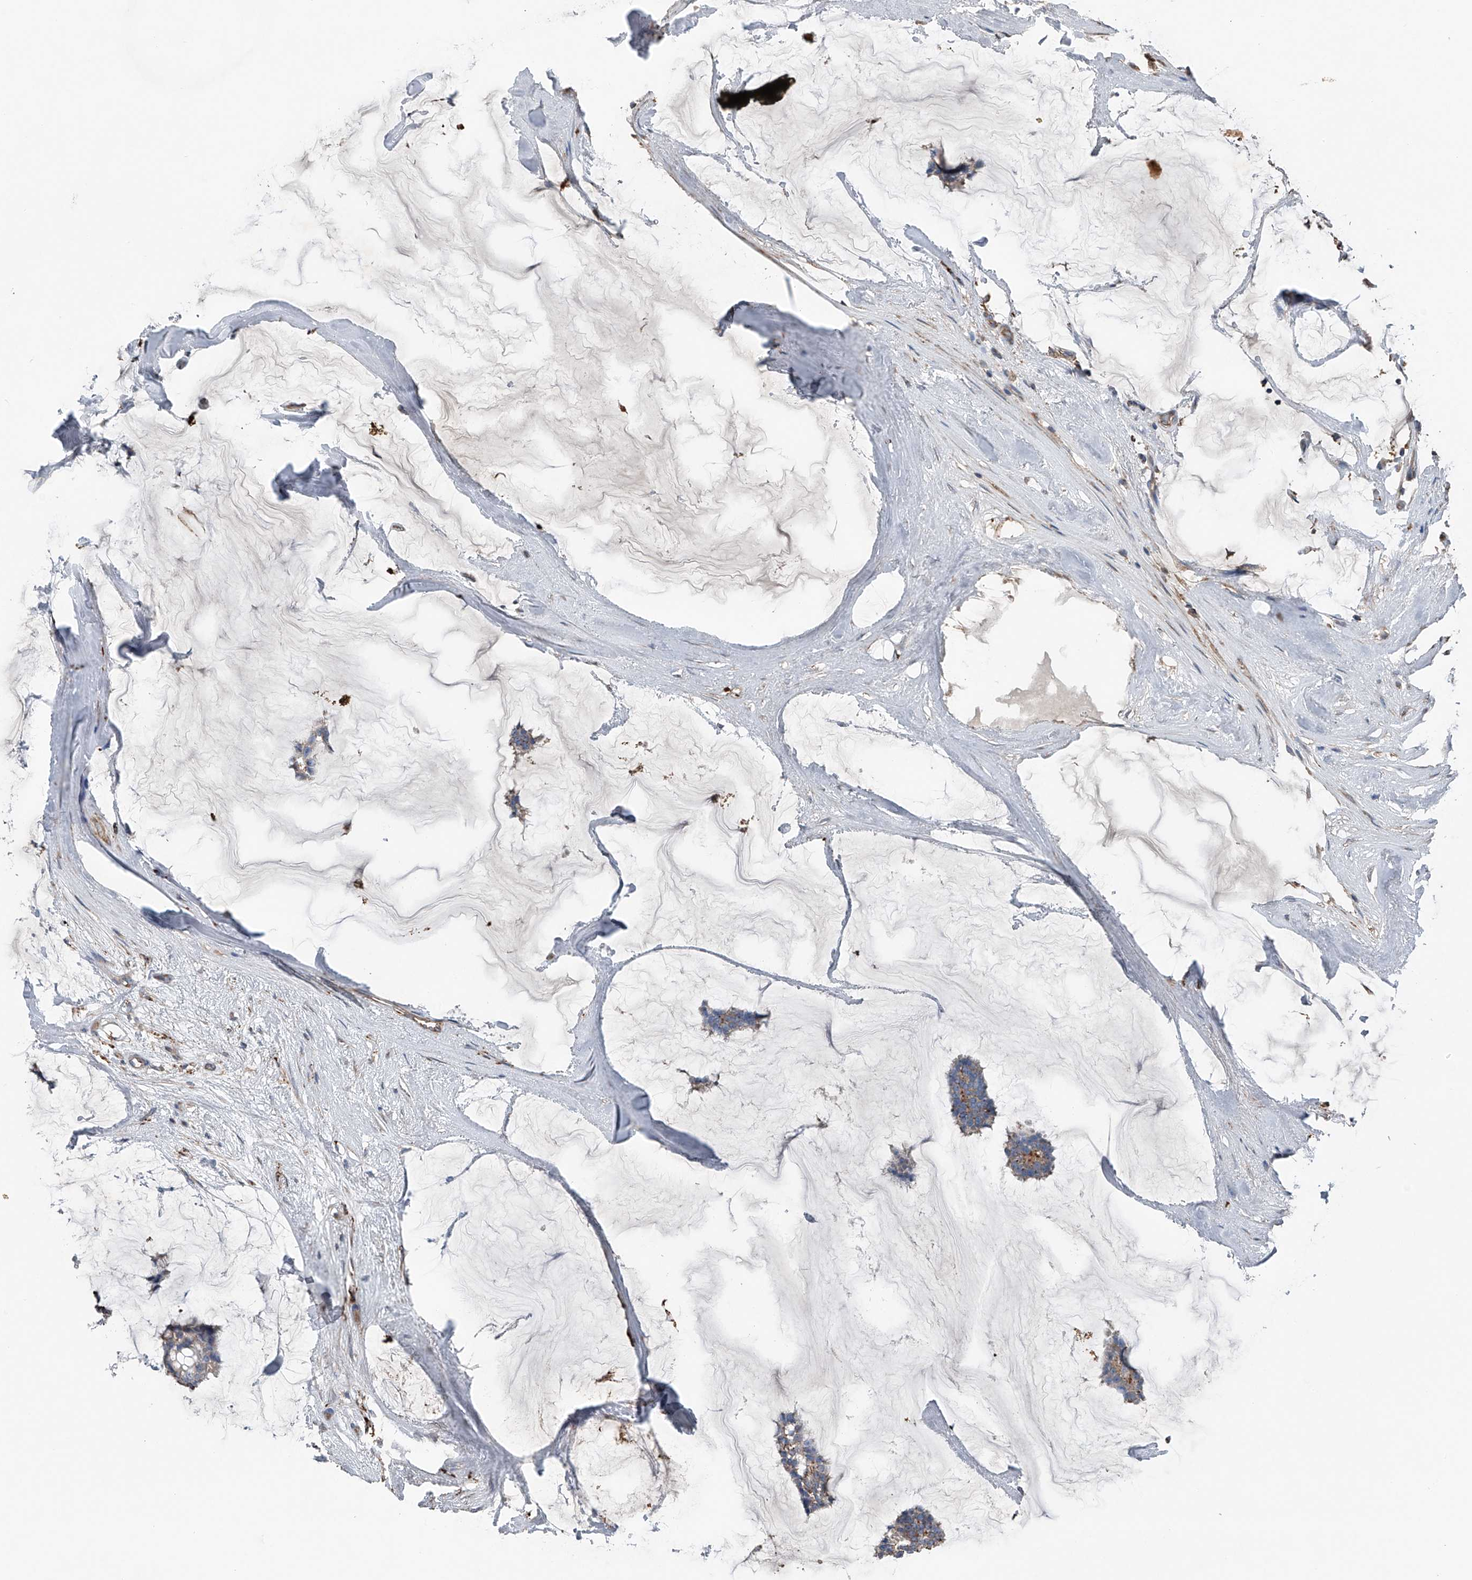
{"staining": {"intensity": "weak", "quantity": "25%-75%", "location": "cytoplasmic/membranous"}, "tissue": "breast cancer", "cell_type": "Tumor cells", "image_type": "cancer", "snomed": [{"axis": "morphology", "description": "Duct carcinoma"}, {"axis": "topography", "description": "Breast"}], "caption": "Immunohistochemical staining of human breast invasive ductal carcinoma demonstrates low levels of weak cytoplasmic/membranous protein positivity in approximately 25%-75% of tumor cells.", "gene": "ZNF772", "patient": {"sex": "female", "age": 93}}